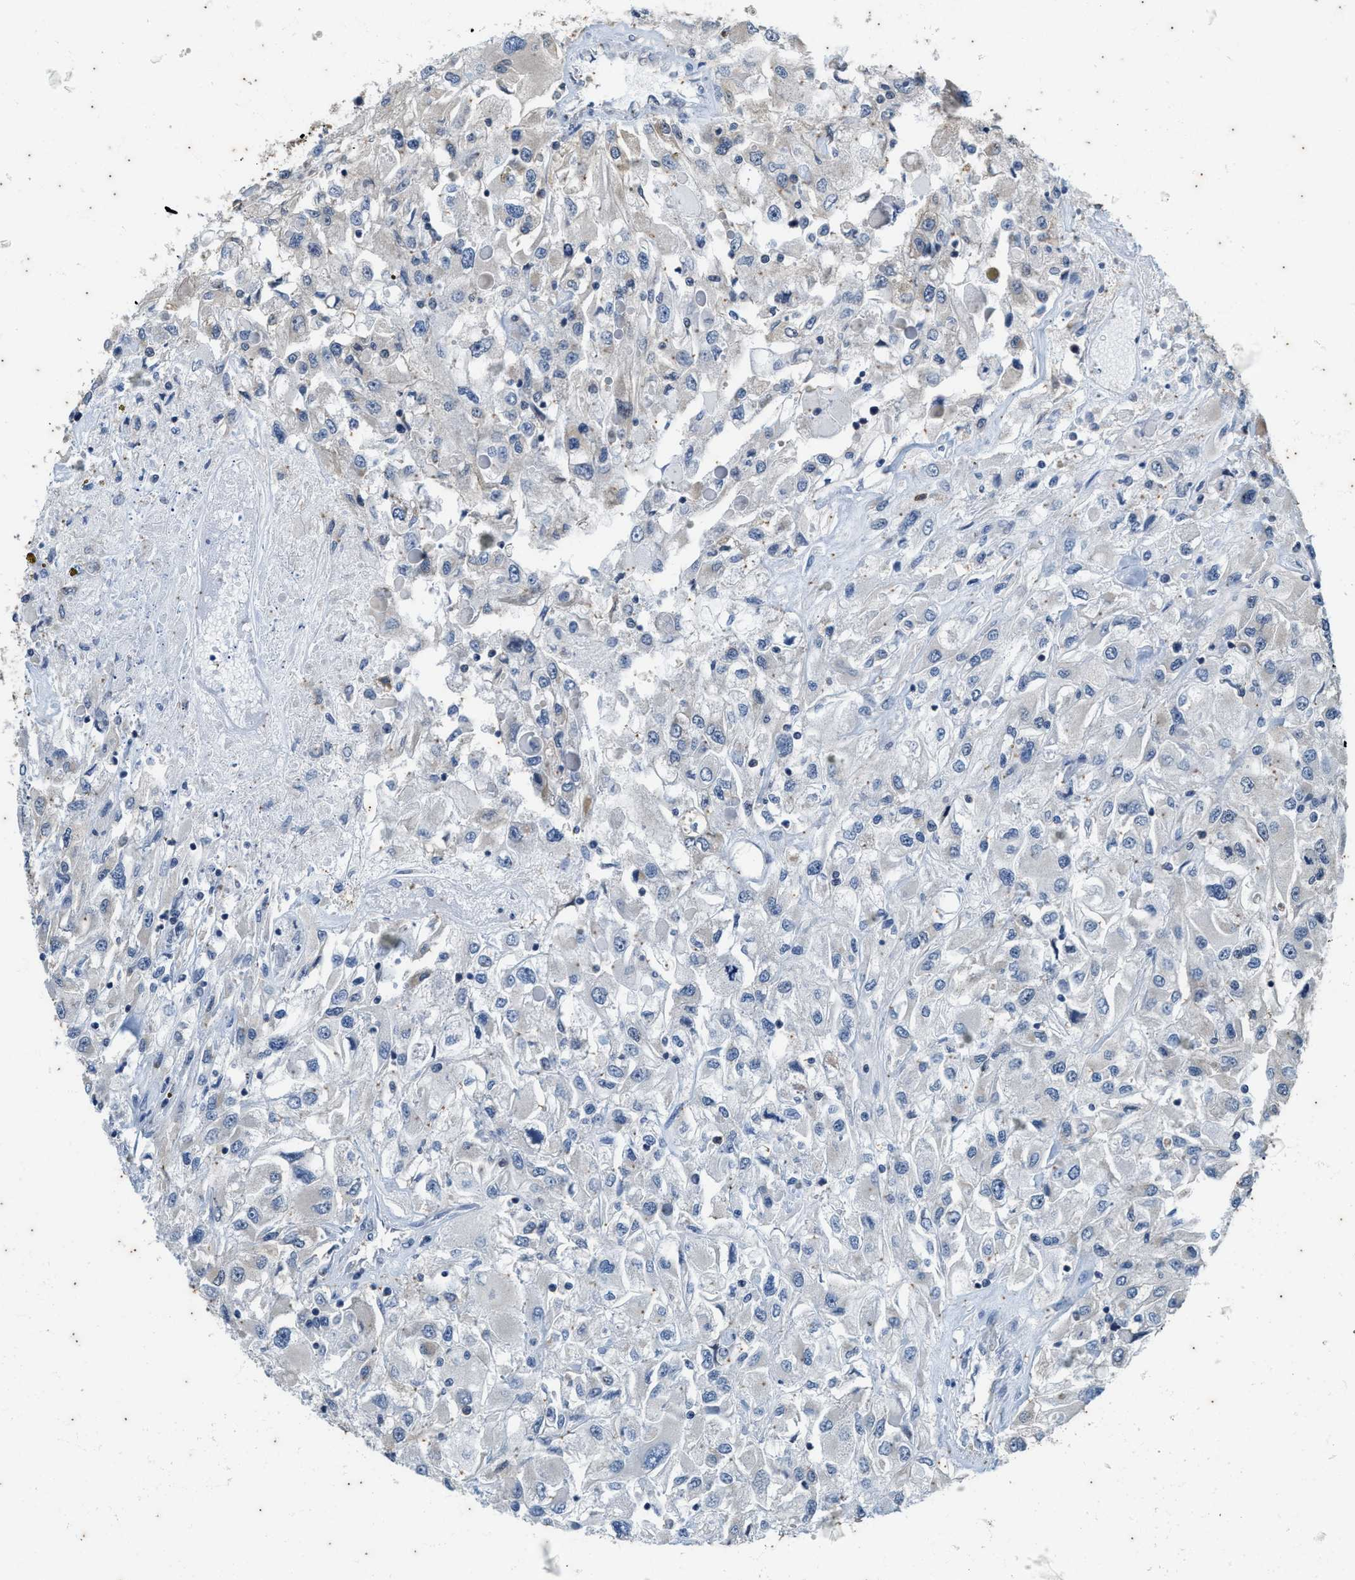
{"staining": {"intensity": "negative", "quantity": "none", "location": "none"}, "tissue": "renal cancer", "cell_type": "Tumor cells", "image_type": "cancer", "snomed": [{"axis": "morphology", "description": "Adenocarcinoma, NOS"}, {"axis": "topography", "description": "Kidney"}], "caption": "A photomicrograph of human renal cancer is negative for staining in tumor cells.", "gene": "COX19", "patient": {"sex": "female", "age": 52}}